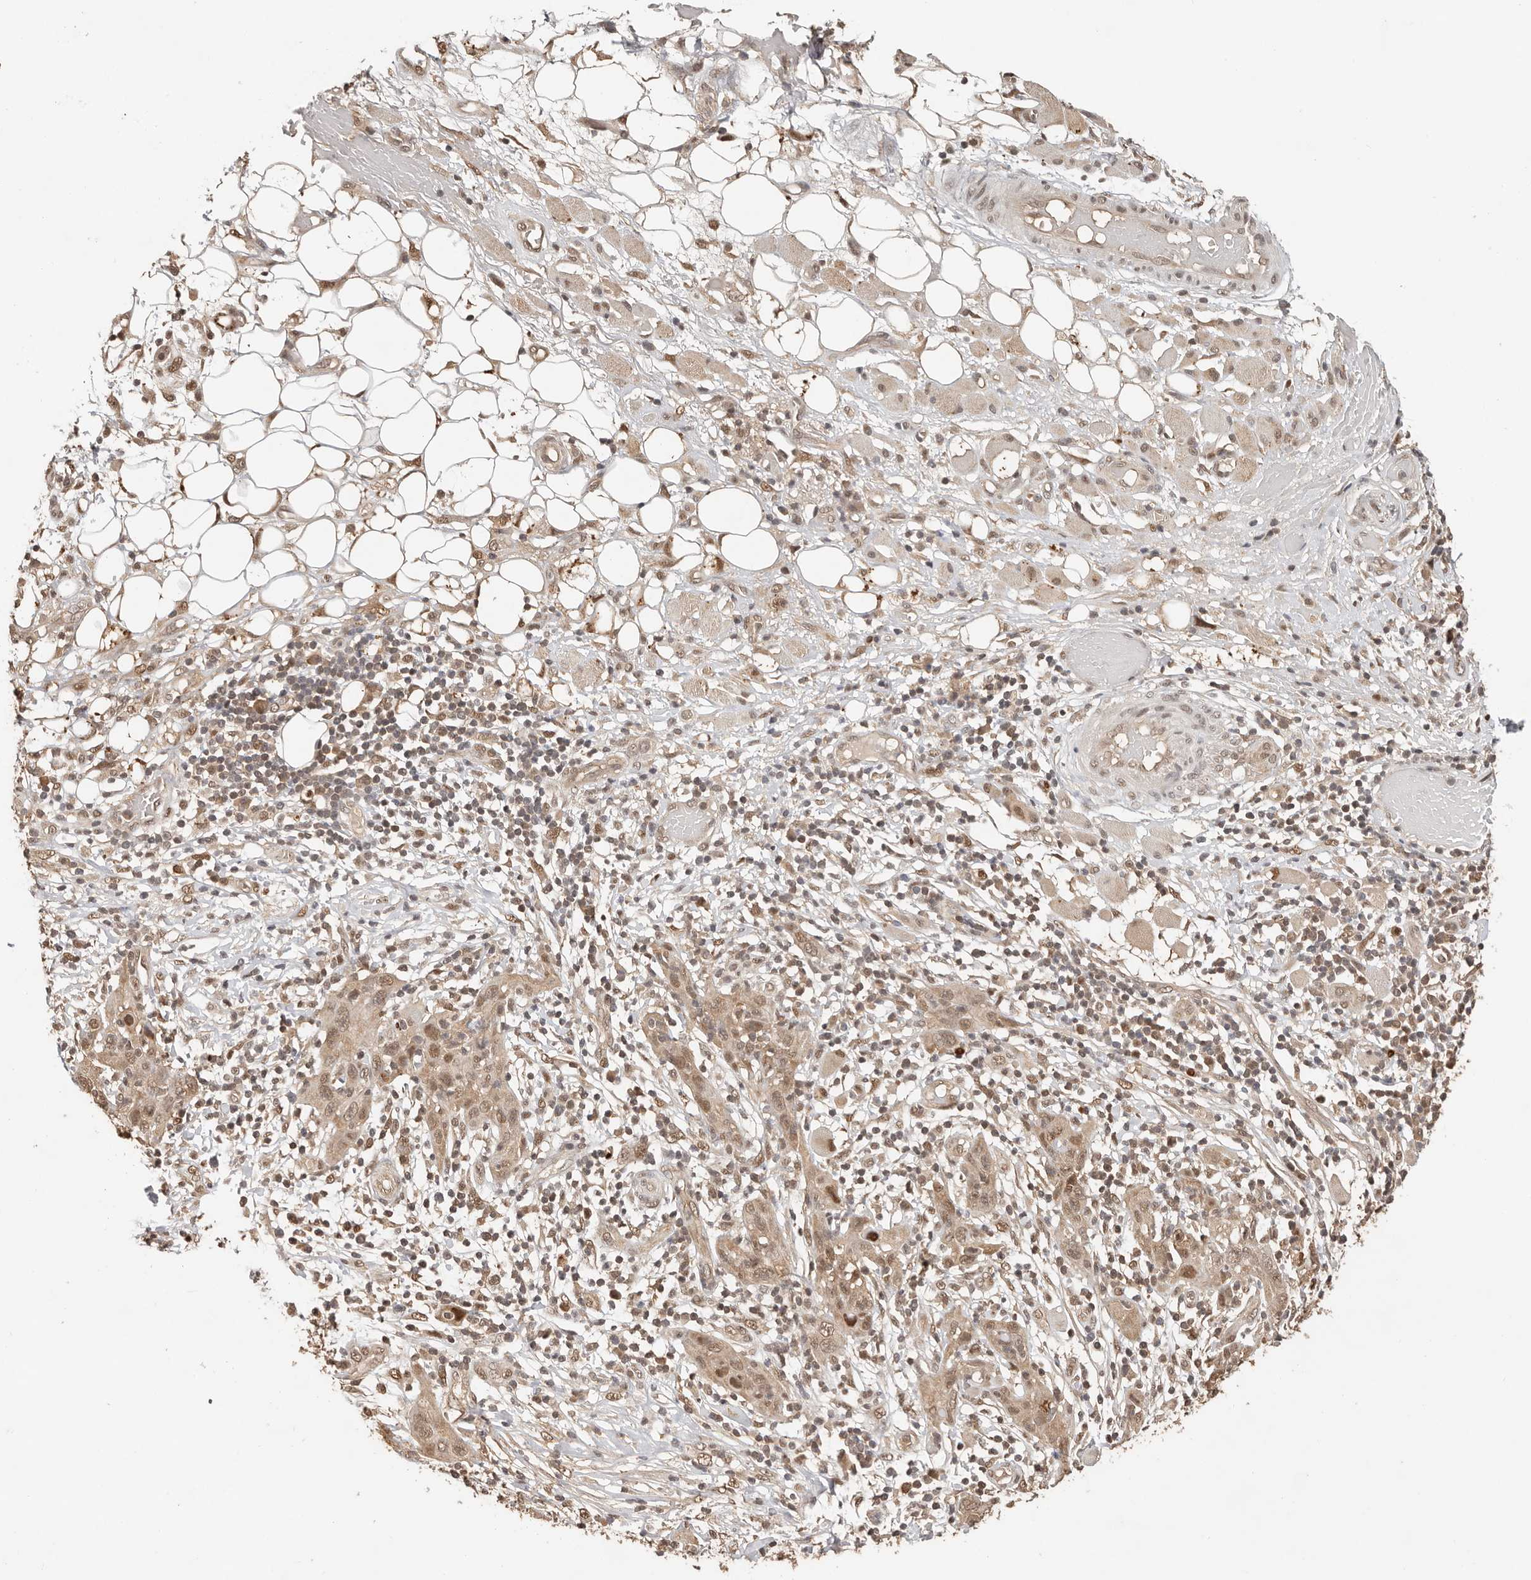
{"staining": {"intensity": "moderate", "quantity": ">75%", "location": "cytoplasmic/membranous,nuclear"}, "tissue": "skin cancer", "cell_type": "Tumor cells", "image_type": "cancer", "snomed": [{"axis": "morphology", "description": "Squamous cell carcinoma, NOS"}, {"axis": "topography", "description": "Skin"}], "caption": "This micrograph reveals IHC staining of skin squamous cell carcinoma, with medium moderate cytoplasmic/membranous and nuclear staining in approximately >75% of tumor cells.", "gene": "PSMA5", "patient": {"sex": "female", "age": 88}}